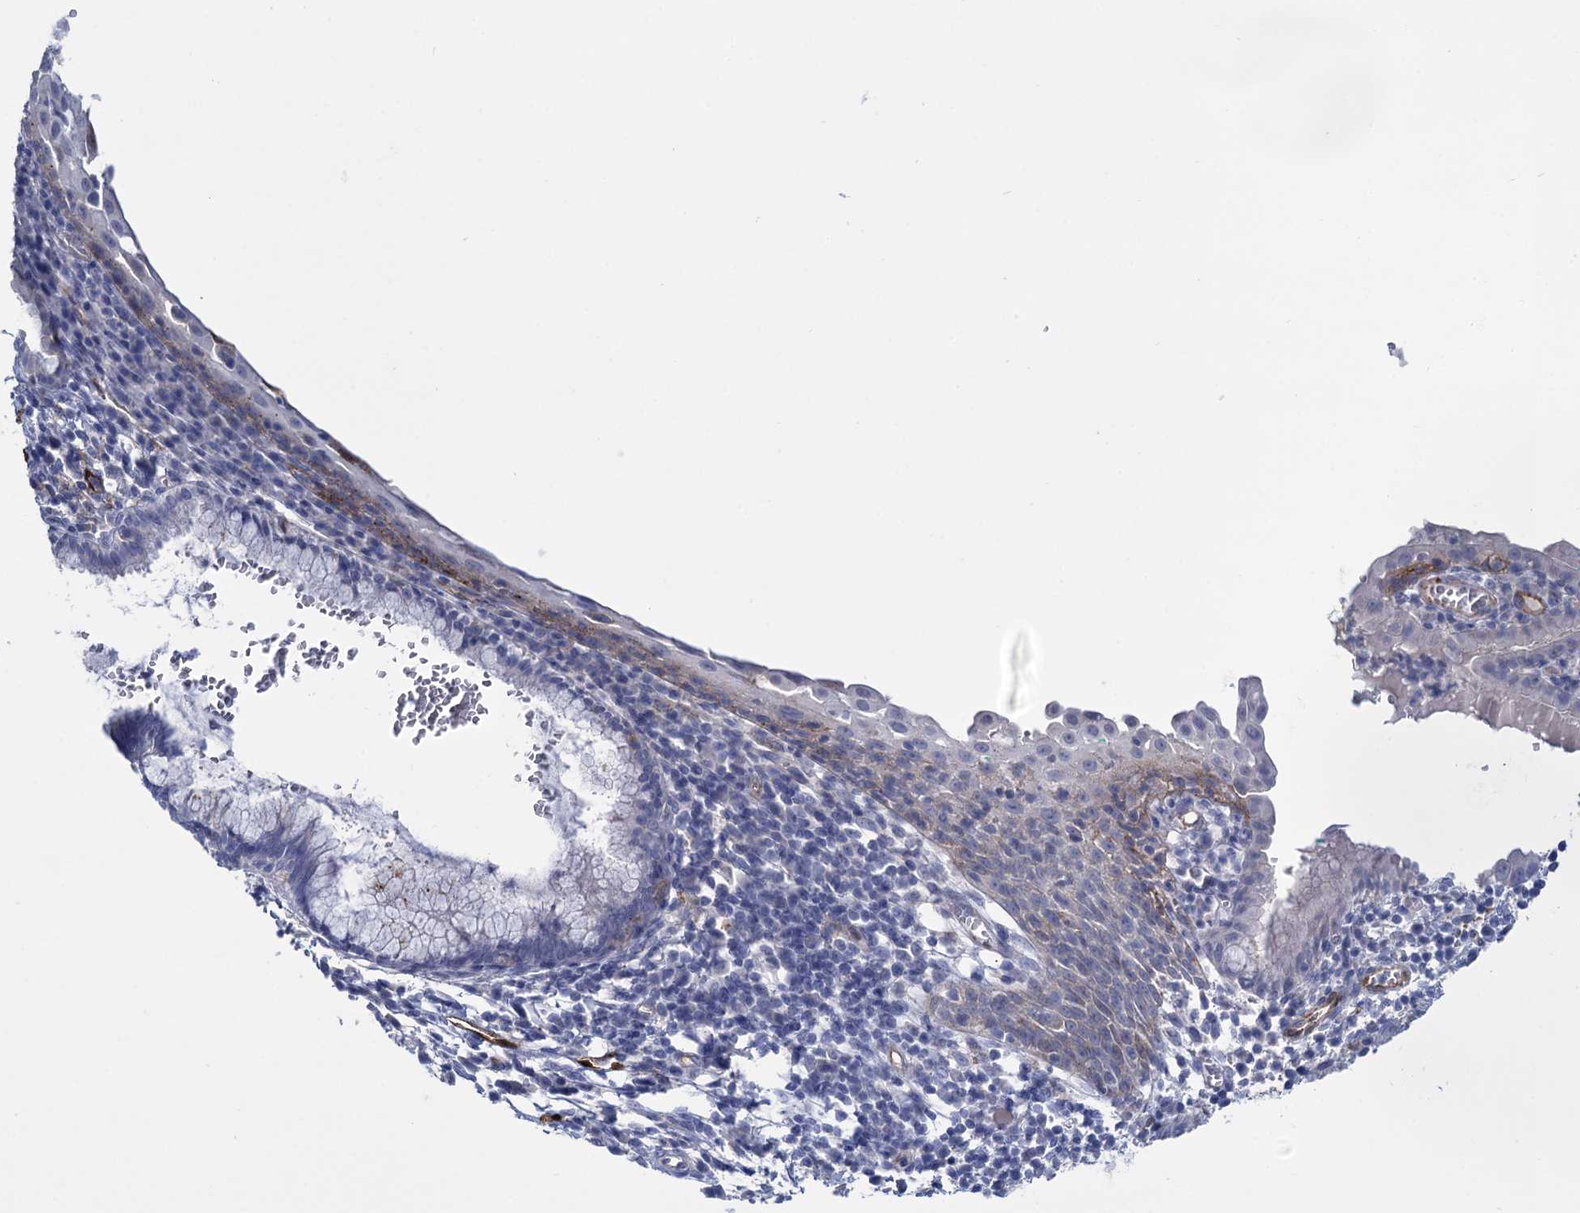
{"staining": {"intensity": "negative", "quantity": "none", "location": "none"}, "tissue": "cervix", "cell_type": "Glandular cells", "image_type": "normal", "snomed": [{"axis": "morphology", "description": "Normal tissue, NOS"}, {"axis": "morphology", "description": "Adenocarcinoma, NOS"}, {"axis": "topography", "description": "Cervix"}], "caption": "Glandular cells show no significant positivity in benign cervix. (Stains: DAB IHC with hematoxylin counter stain, Microscopy: brightfield microscopy at high magnification).", "gene": "SNCG", "patient": {"sex": "female", "age": 29}}